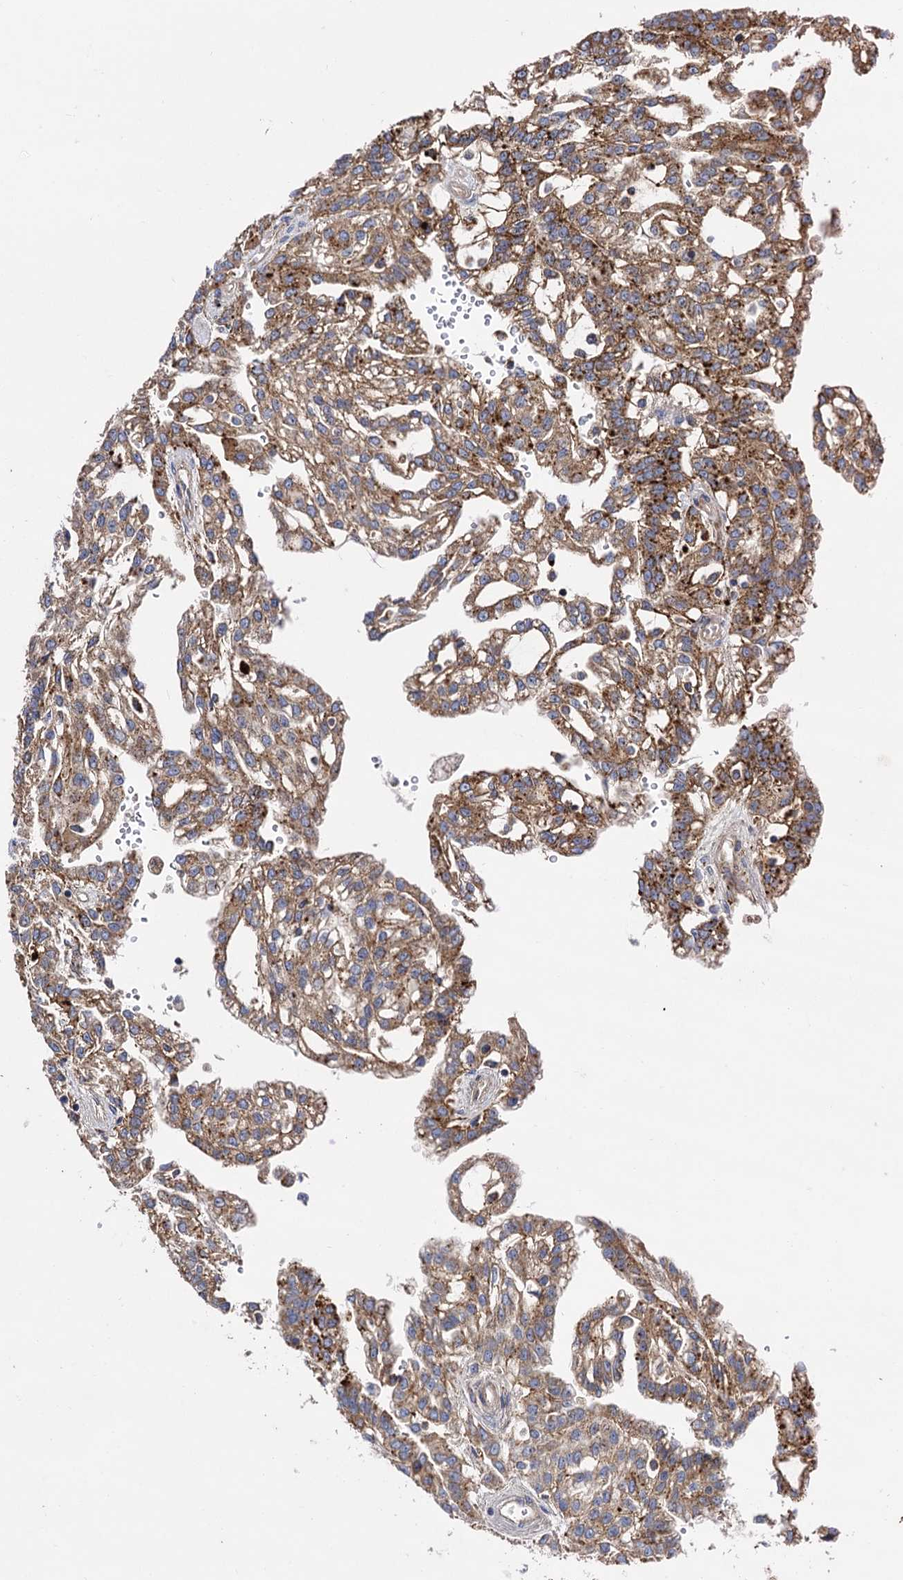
{"staining": {"intensity": "moderate", "quantity": ">75%", "location": "cytoplasmic/membranous"}, "tissue": "renal cancer", "cell_type": "Tumor cells", "image_type": "cancer", "snomed": [{"axis": "morphology", "description": "Adenocarcinoma, NOS"}, {"axis": "topography", "description": "Kidney"}], "caption": "Moderate cytoplasmic/membranous protein staining is present in approximately >75% of tumor cells in renal cancer (adenocarcinoma).", "gene": "IQCH", "patient": {"sex": "male", "age": 63}}